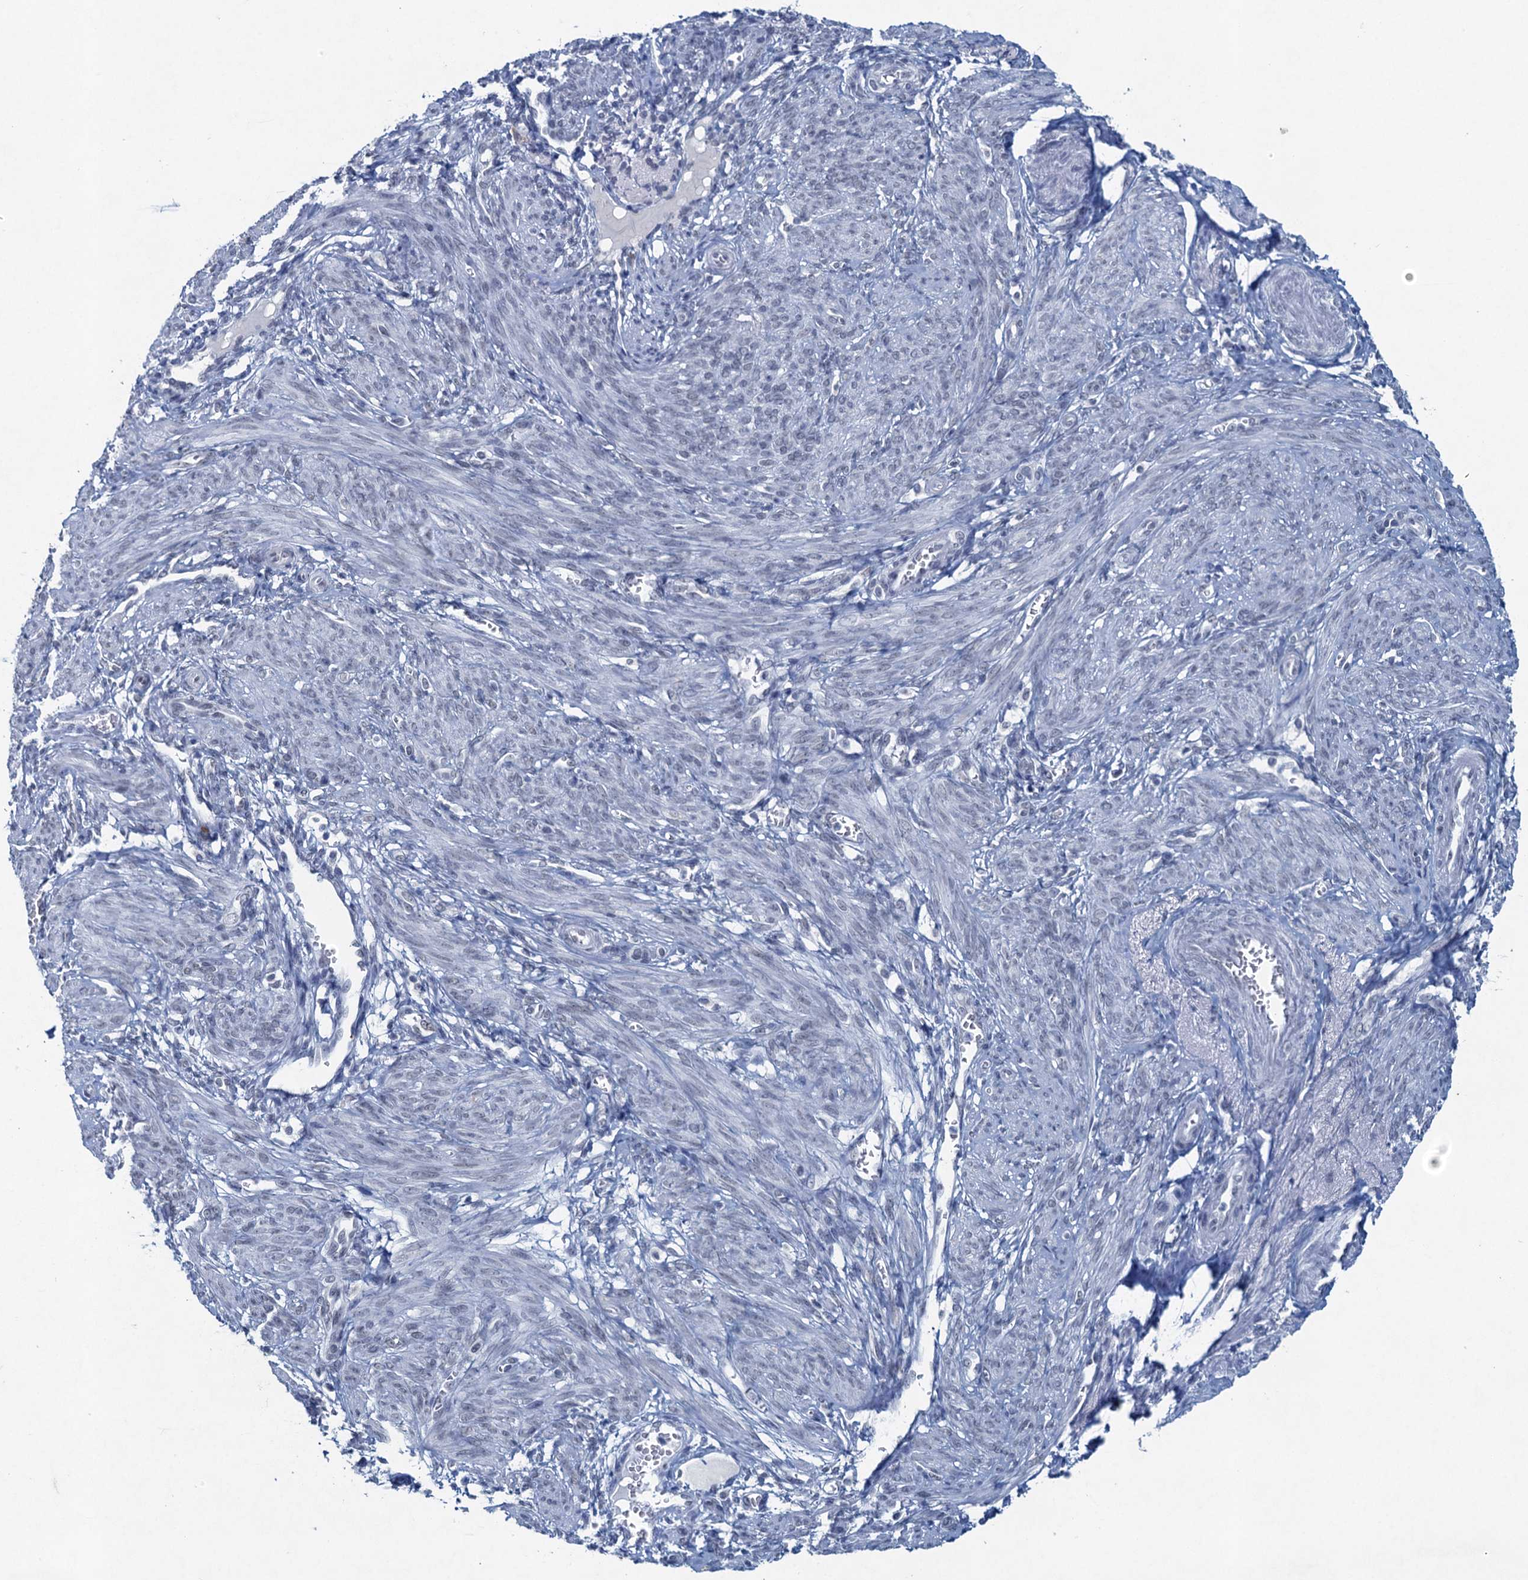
{"staining": {"intensity": "negative", "quantity": "none", "location": "none"}, "tissue": "smooth muscle", "cell_type": "Smooth muscle cells", "image_type": "normal", "snomed": [{"axis": "morphology", "description": "Normal tissue, NOS"}, {"axis": "topography", "description": "Smooth muscle"}], "caption": "DAB (3,3'-diaminobenzidine) immunohistochemical staining of unremarkable human smooth muscle exhibits no significant expression in smooth muscle cells.", "gene": "ENSG00000230707", "patient": {"sex": "female", "age": 39}}